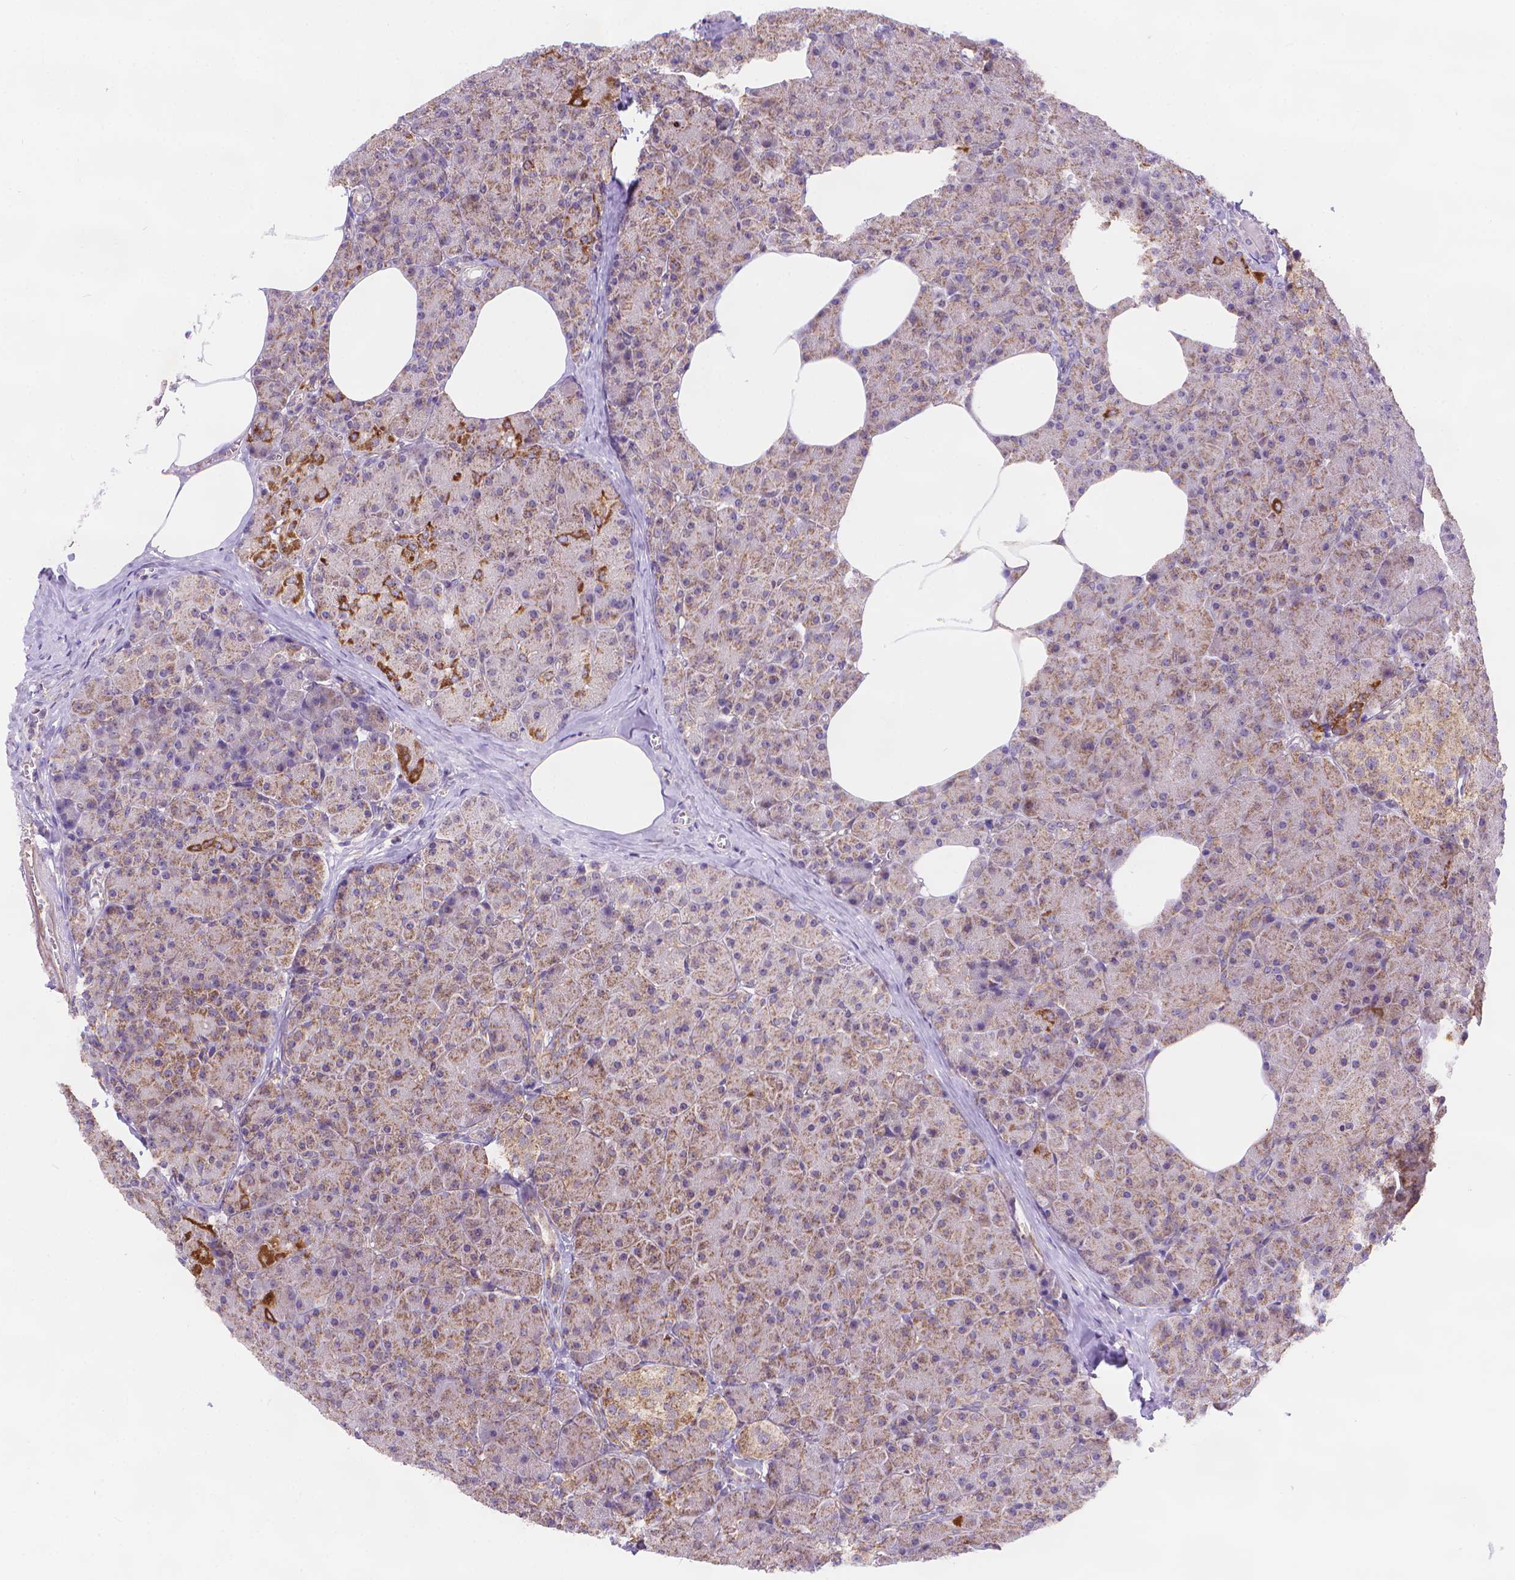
{"staining": {"intensity": "strong", "quantity": "25%-75%", "location": "cytoplasmic/membranous"}, "tissue": "pancreas", "cell_type": "Exocrine glandular cells", "image_type": "normal", "snomed": [{"axis": "morphology", "description": "Normal tissue, NOS"}, {"axis": "topography", "description": "Pancreas"}], "caption": "Pancreas stained for a protein reveals strong cytoplasmic/membranous positivity in exocrine glandular cells. The protein of interest is shown in brown color, while the nuclei are stained blue.", "gene": "CYYR1", "patient": {"sex": "female", "age": 45}}